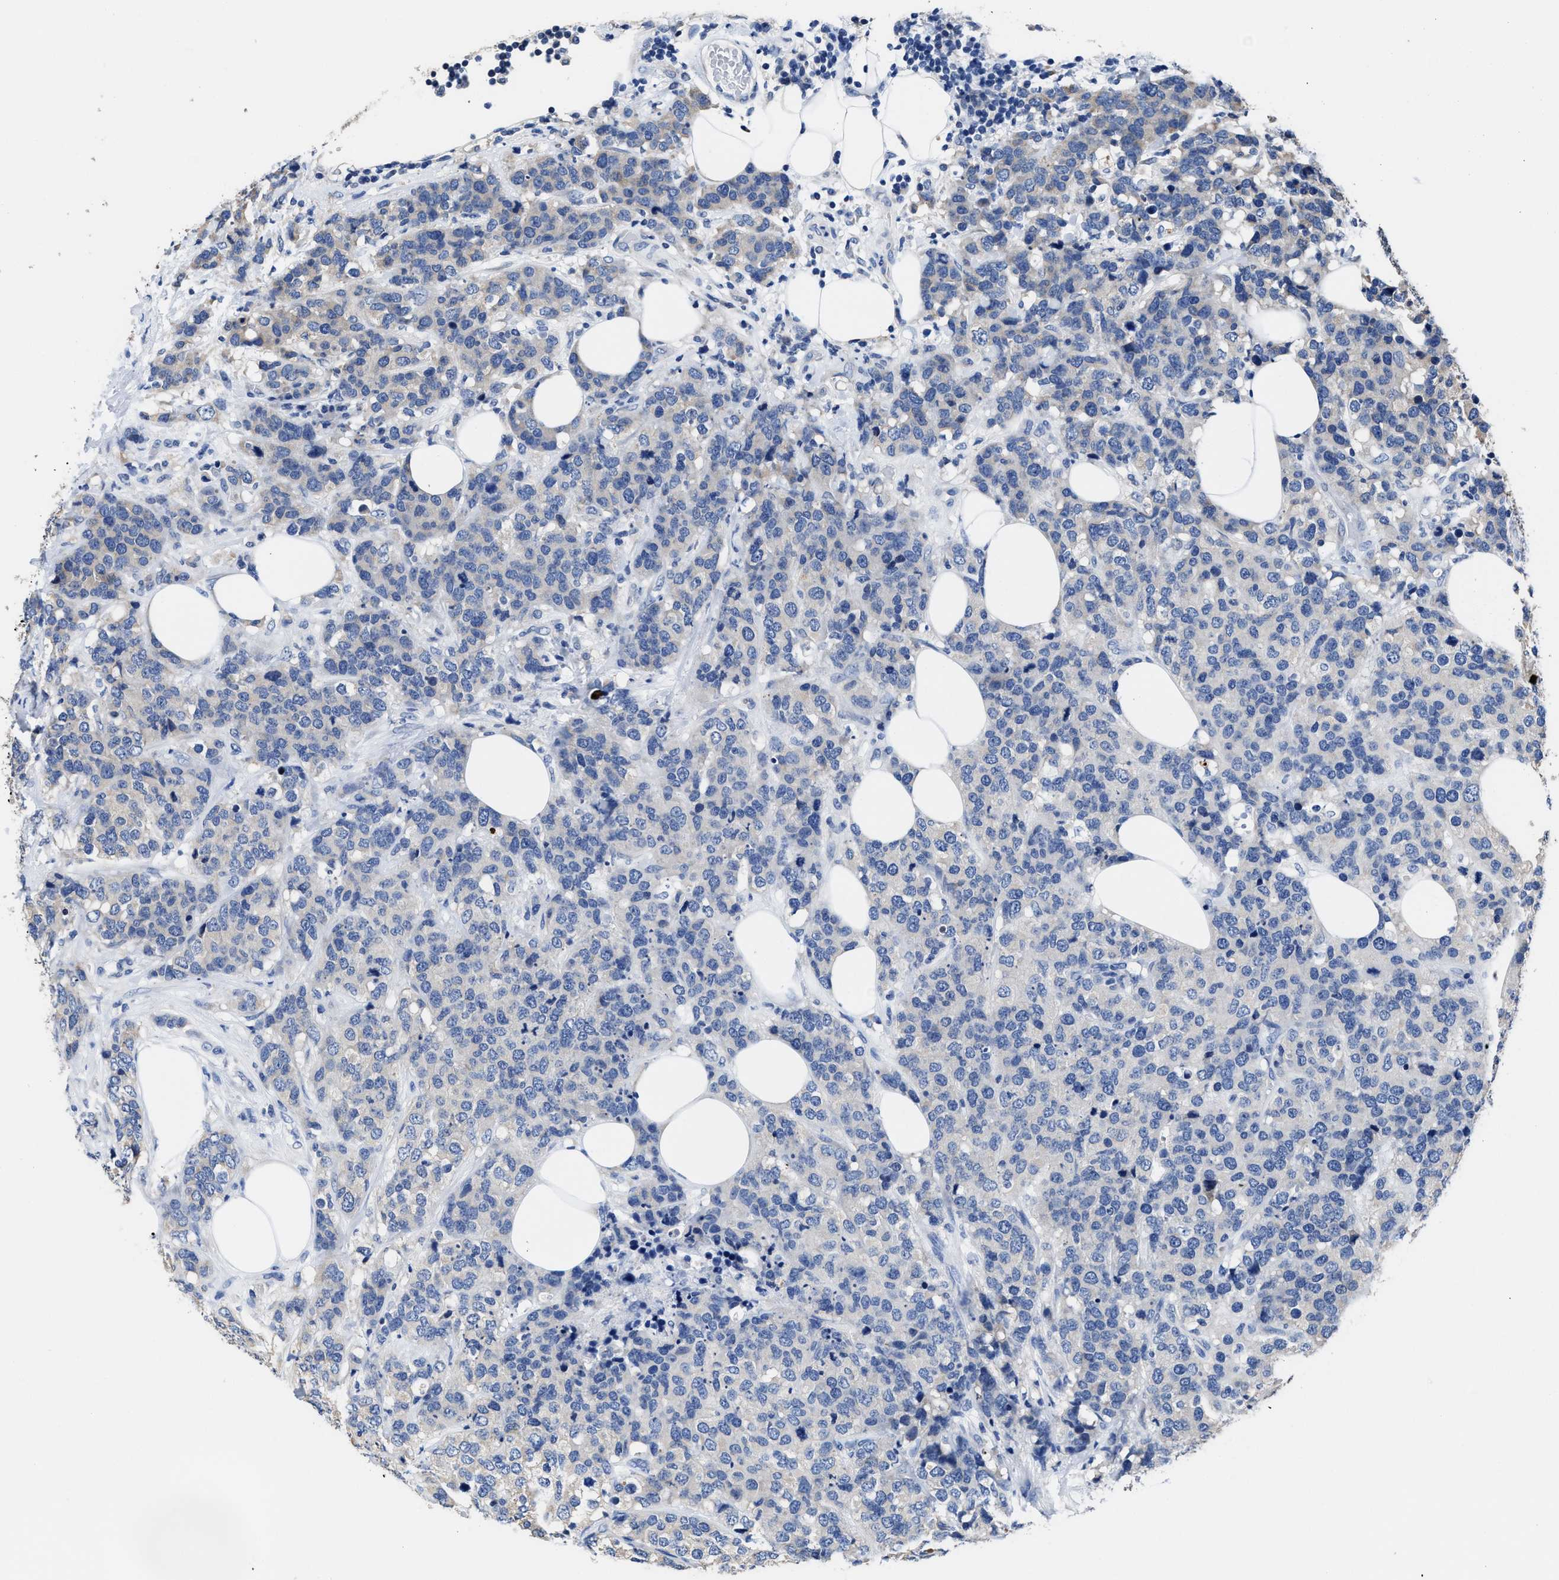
{"staining": {"intensity": "negative", "quantity": "none", "location": "none"}, "tissue": "breast cancer", "cell_type": "Tumor cells", "image_type": "cancer", "snomed": [{"axis": "morphology", "description": "Lobular carcinoma"}, {"axis": "topography", "description": "Breast"}], "caption": "Tumor cells show no significant protein positivity in breast cancer.", "gene": "HOOK1", "patient": {"sex": "female", "age": 59}}